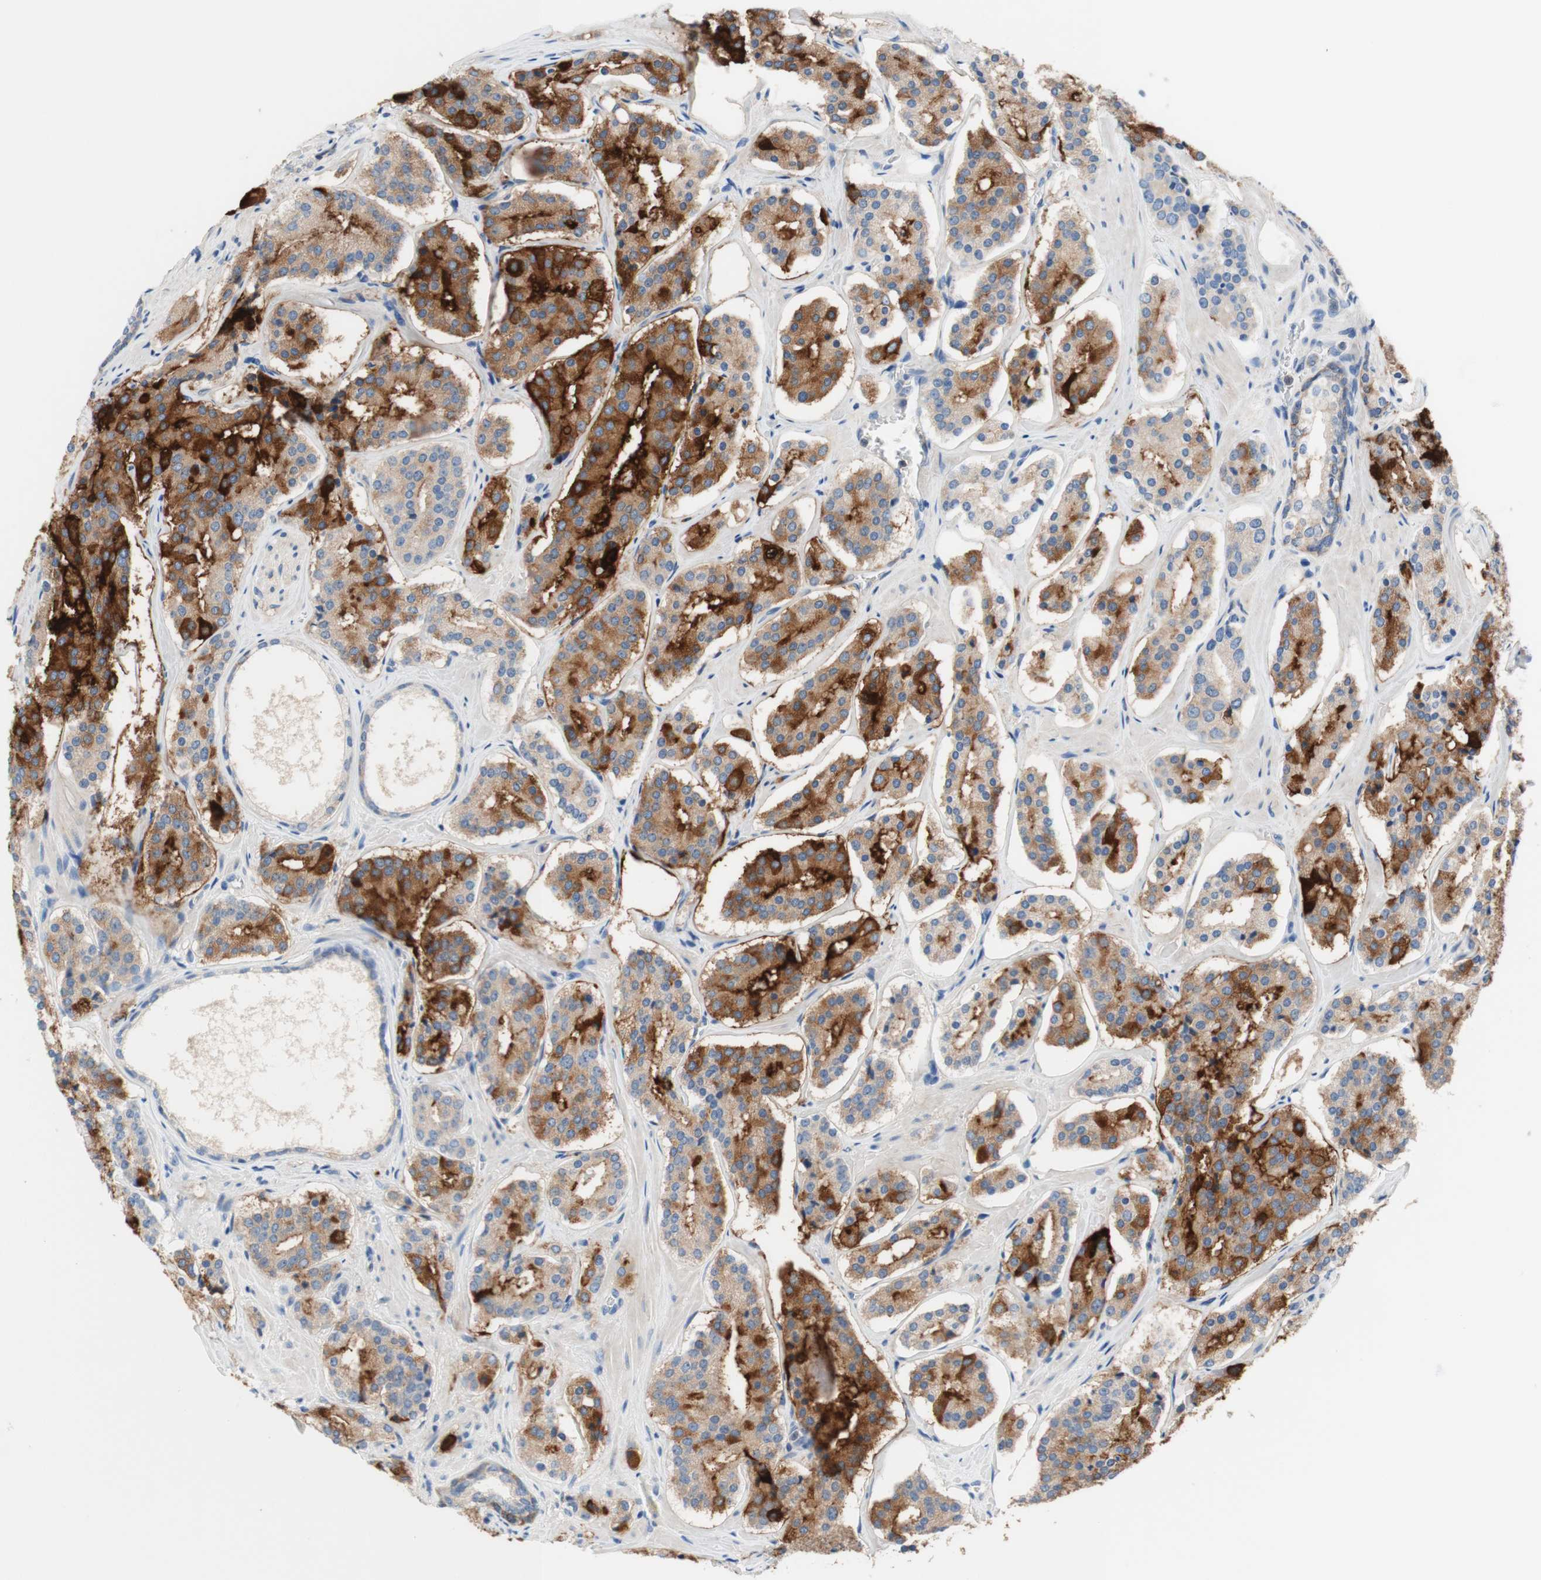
{"staining": {"intensity": "strong", "quantity": "25%-75%", "location": "cytoplasmic/membranous"}, "tissue": "prostate cancer", "cell_type": "Tumor cells", "image_type": "cancer", "snomed": [{"axis": "morphology", "description": "Adenocarcinoma, High grade"}, {"axis": "topography", "description": "Prostate"}], "caption": "Immunohistochemical staining of human prostate cancer (high-grade adenocarcinoma) demonstrates strong cytoplasmic/membranous protein expression in approximately 25%-75% of tumor cells. Nuclei are stained in blue.", "gene": "F3", "patient": {"sex": "male", "age": 60}}